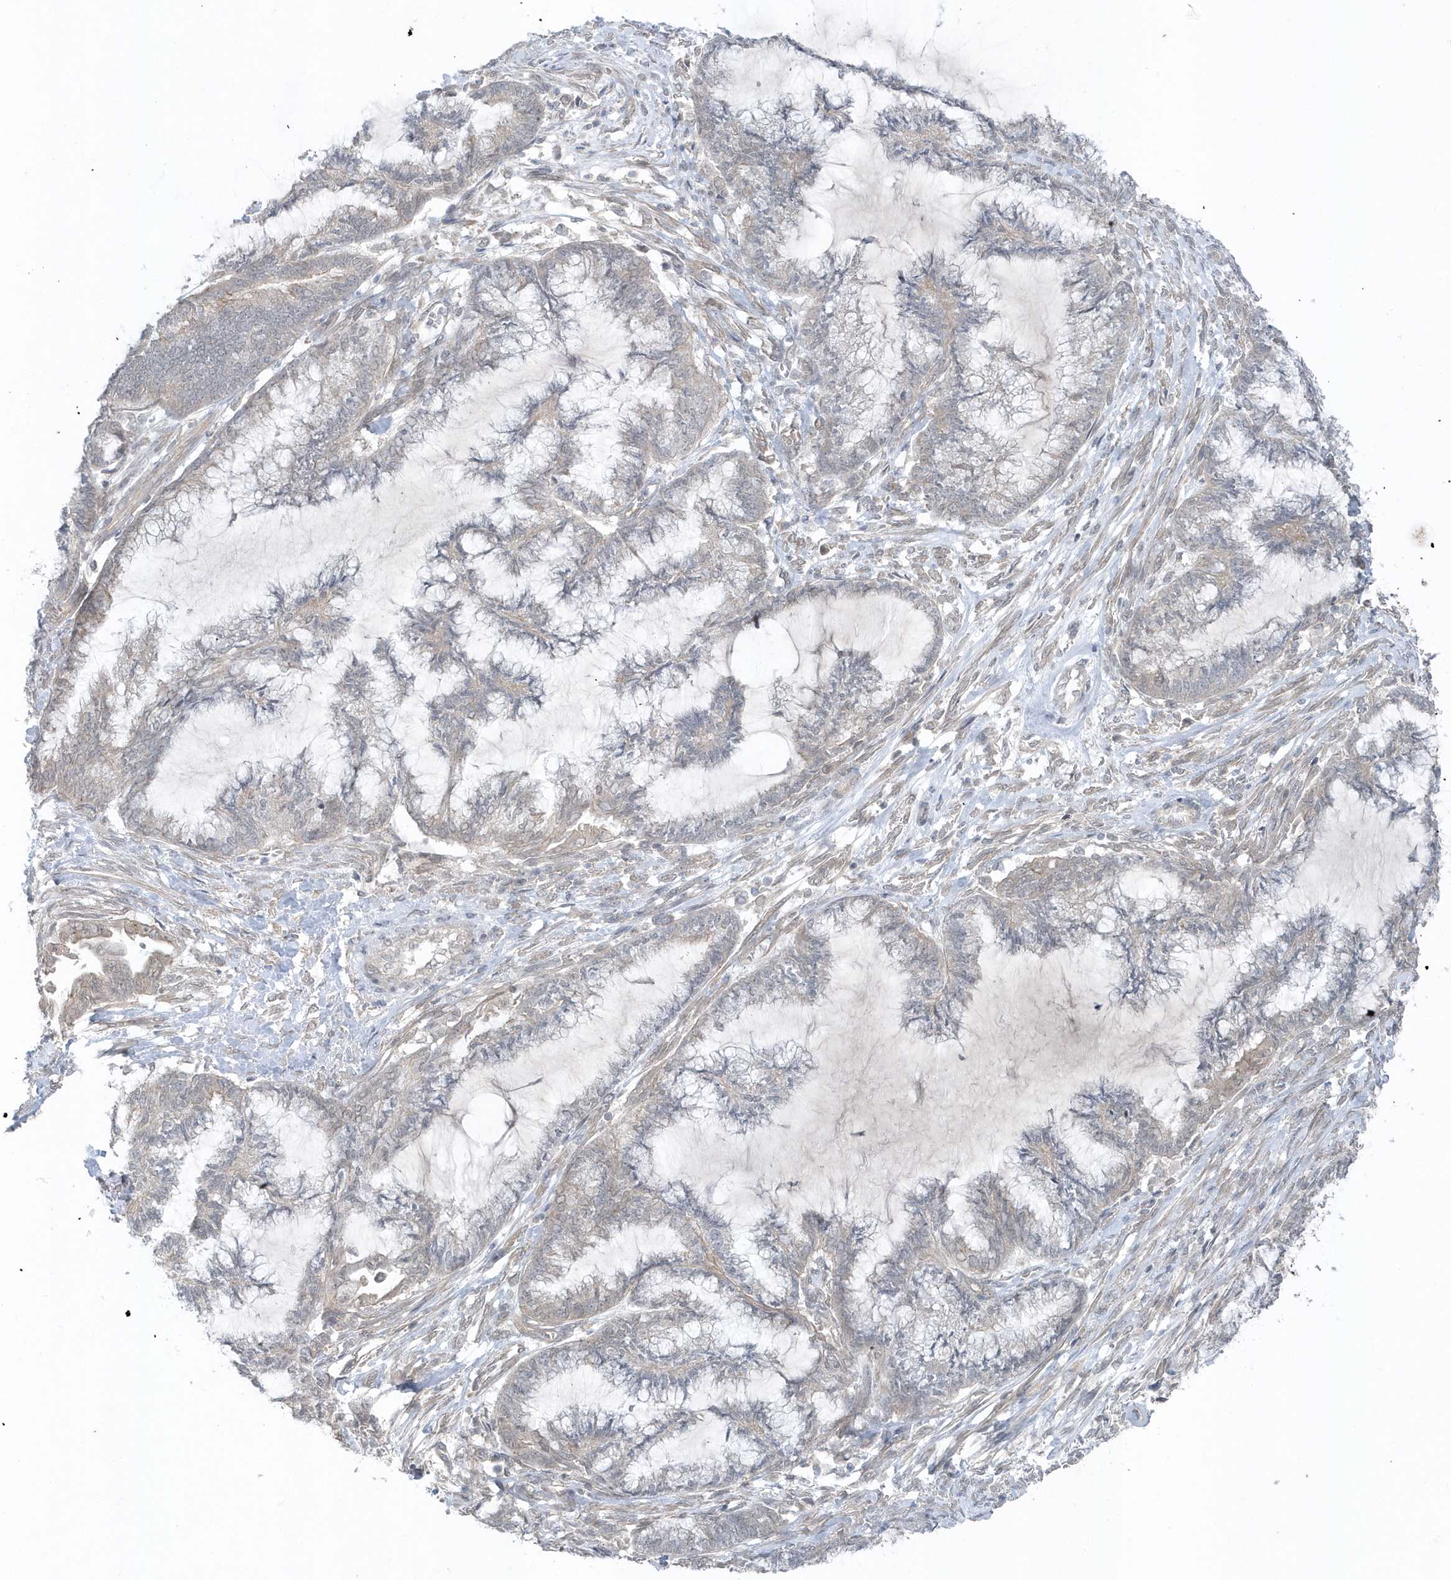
{"staining": {"intensity": "negative", "quantity": "none", "location": "none"}, "tissue": "endometrial cancer", "cell_type": "Tumor cells", "image_type": "cancer", "snomed": [{"axis": "morphology", "description": "Adenocarcinoma, NOS"}, {"axis": "topography", "description": "Endometrium"}], "caption": "This is an IHC photomicrograph of human endometrial cancer (adenocarcinoma). There is no staining in tumor cells.", "gene": "PARD3B", "patient": {"sex": "female", "age": 86}}